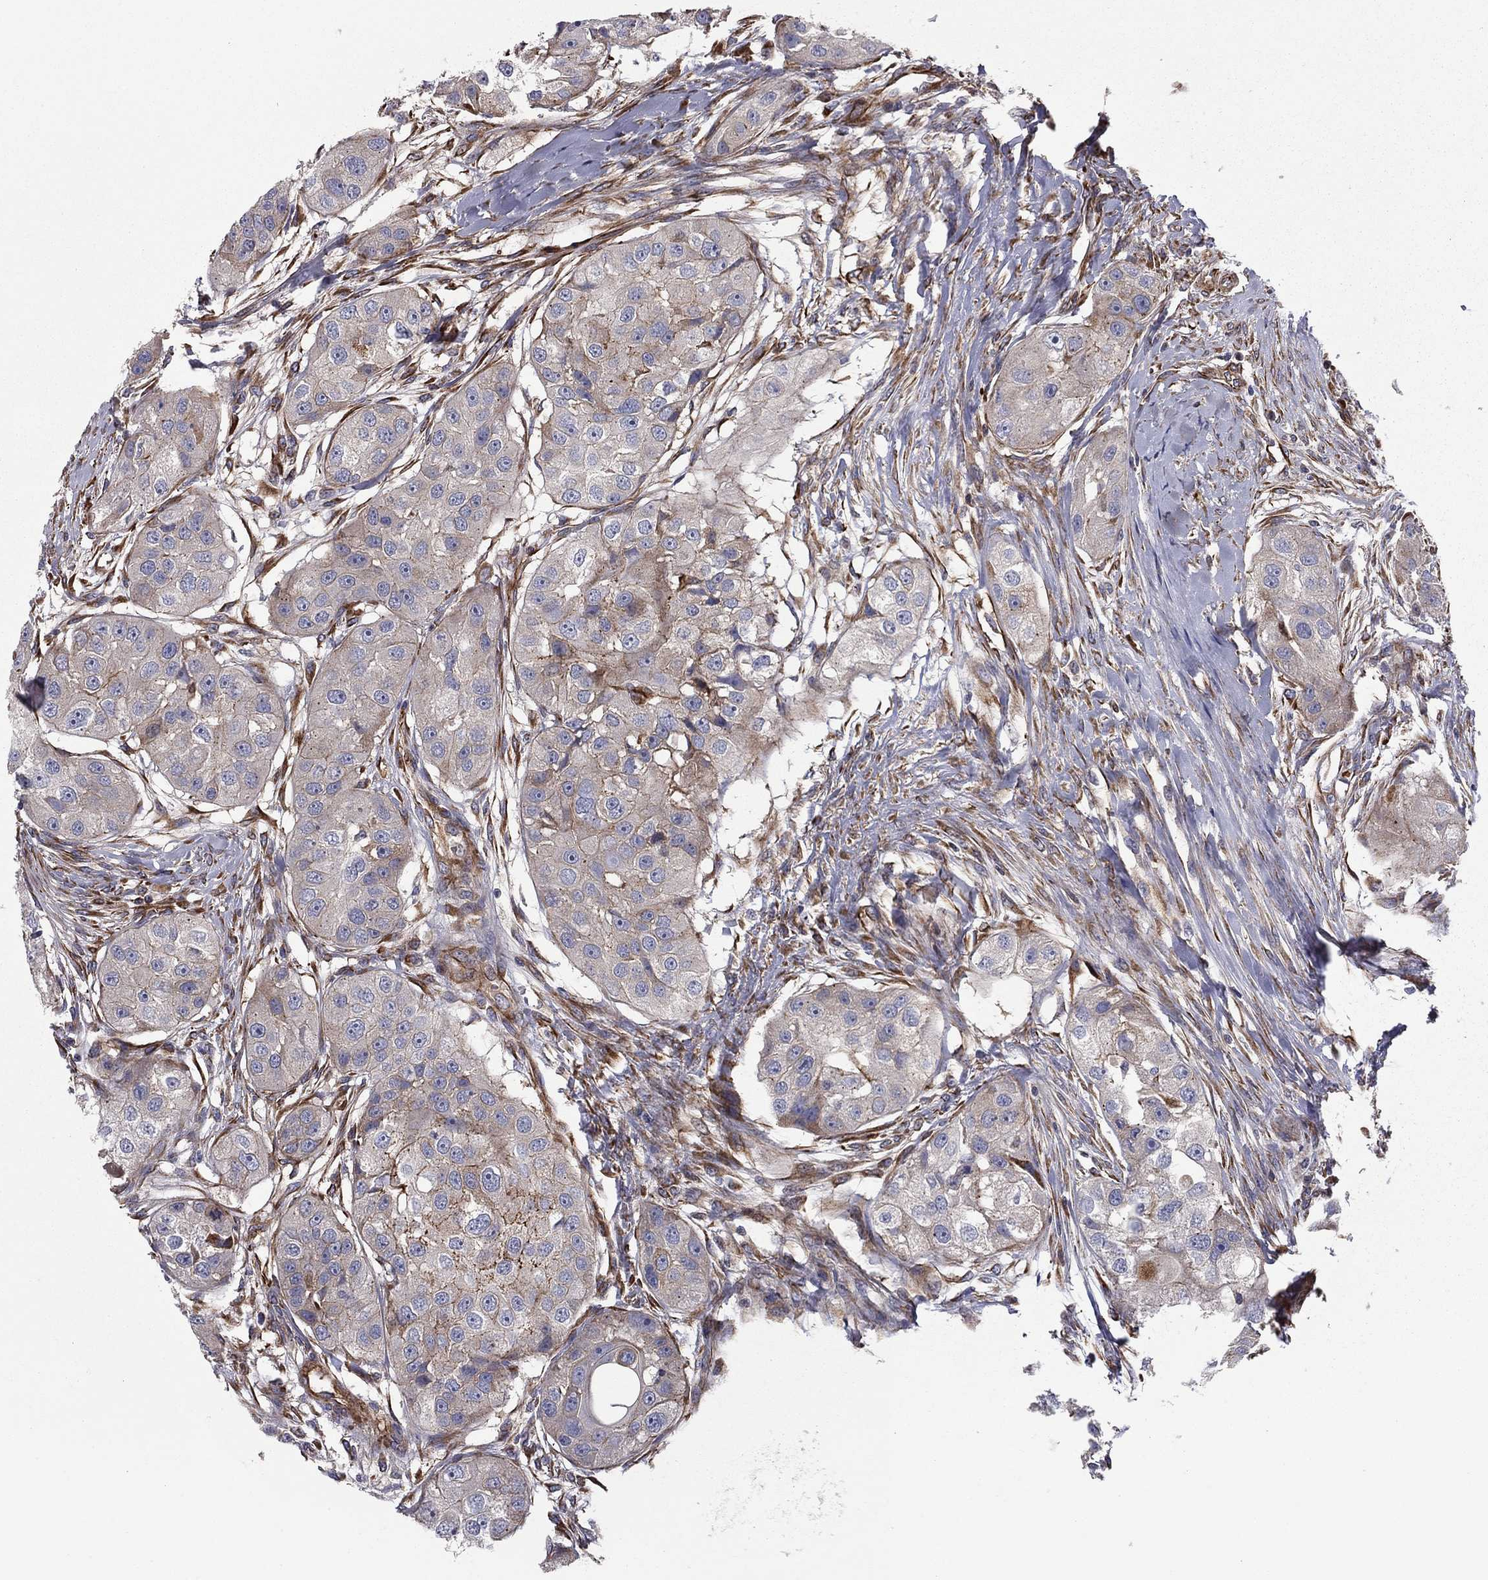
{"staining": {"intensity": "weak", "quantity": "<25%", "location": "cytoplasmic/membranous"}, "tissue": "head and neck cancer", "cell_type": "Tumor cells", "image_type": "cancer", "snomed": [{"axis": "morphology", "description": "Normal tissue, NOS"}, {"axis": "morphology", "description": "Squamous cell carcinoma, NOS"}, {"axis": "topography", "description": "Skeletal muscle"}, {"axis": "topography", "description": "Head-Neck"}], "caption": "This is a histopathology image of immunohistochemistry staining of head and neck cancer (squamous cell carcinoma), which shows no staining in tumor cells. Nuclei are stained in blue.", "gene": "CLSTN1", "patient": {"sex": "male", "age": 51}}